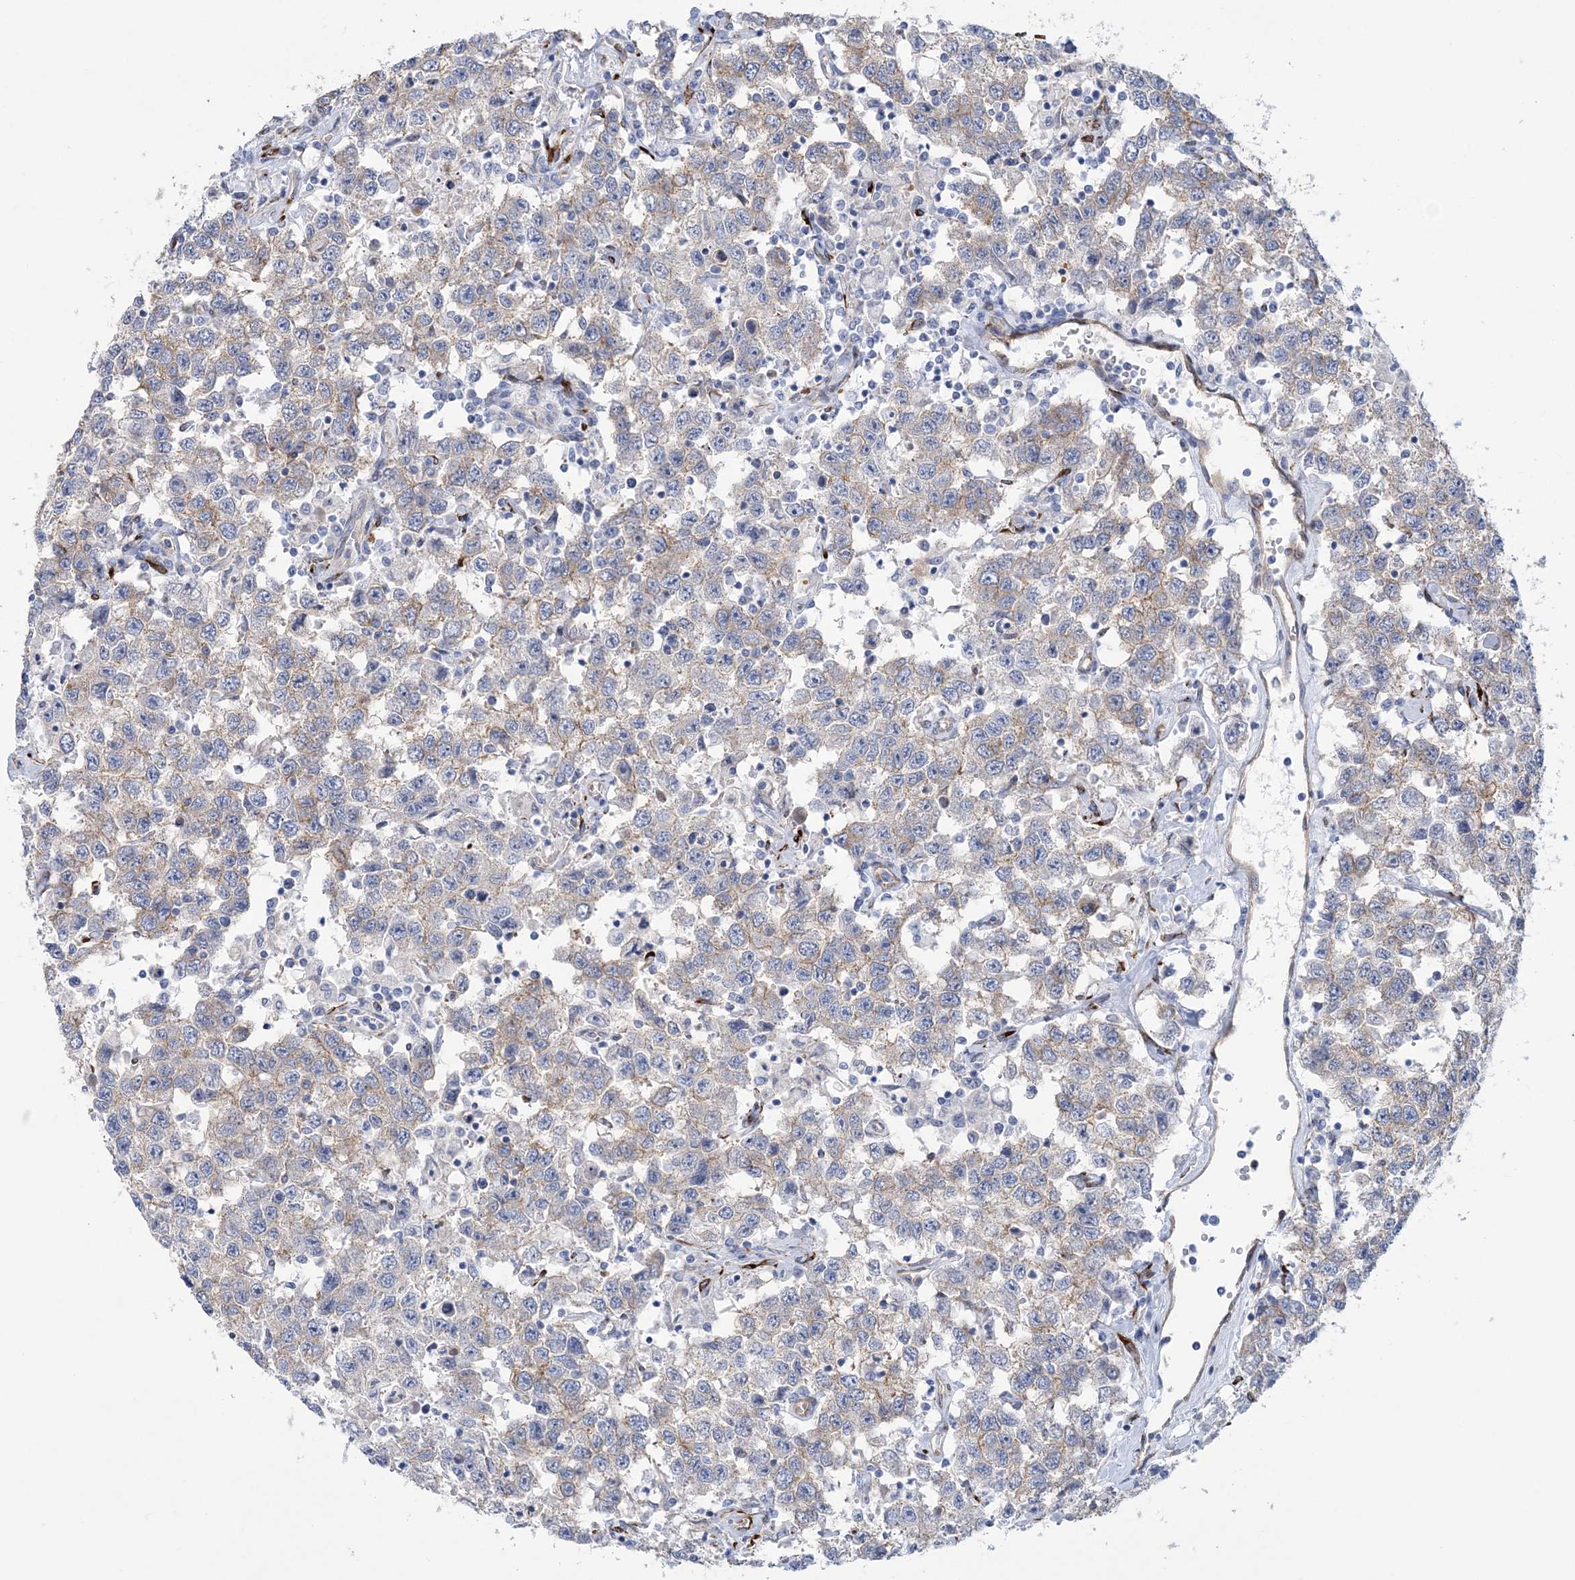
{"staining": {"intensity": "weak", "quantity": "<25%", "location": "cytoplasmic/membranous"}, "tissue": "testis cancer", "cell_type": "Tumor cells", "image_type": "cancer", "snomed": [{"axis": "morphology", "description": "Seminoma, NOS"}, {"axis": "topography", "description": "Testis"}], "caption": "The IHC photomicrograph has no significant expression in tumor cells of testis cancer tissue. The staining was performed using DAB to visualize the protein expression in brown, while the nuclei were stained in blue with hematoxylin (Magnification: 20x).", "gene": "RAB11FIP5", "patient": {"sex": "male", "age": 41}}